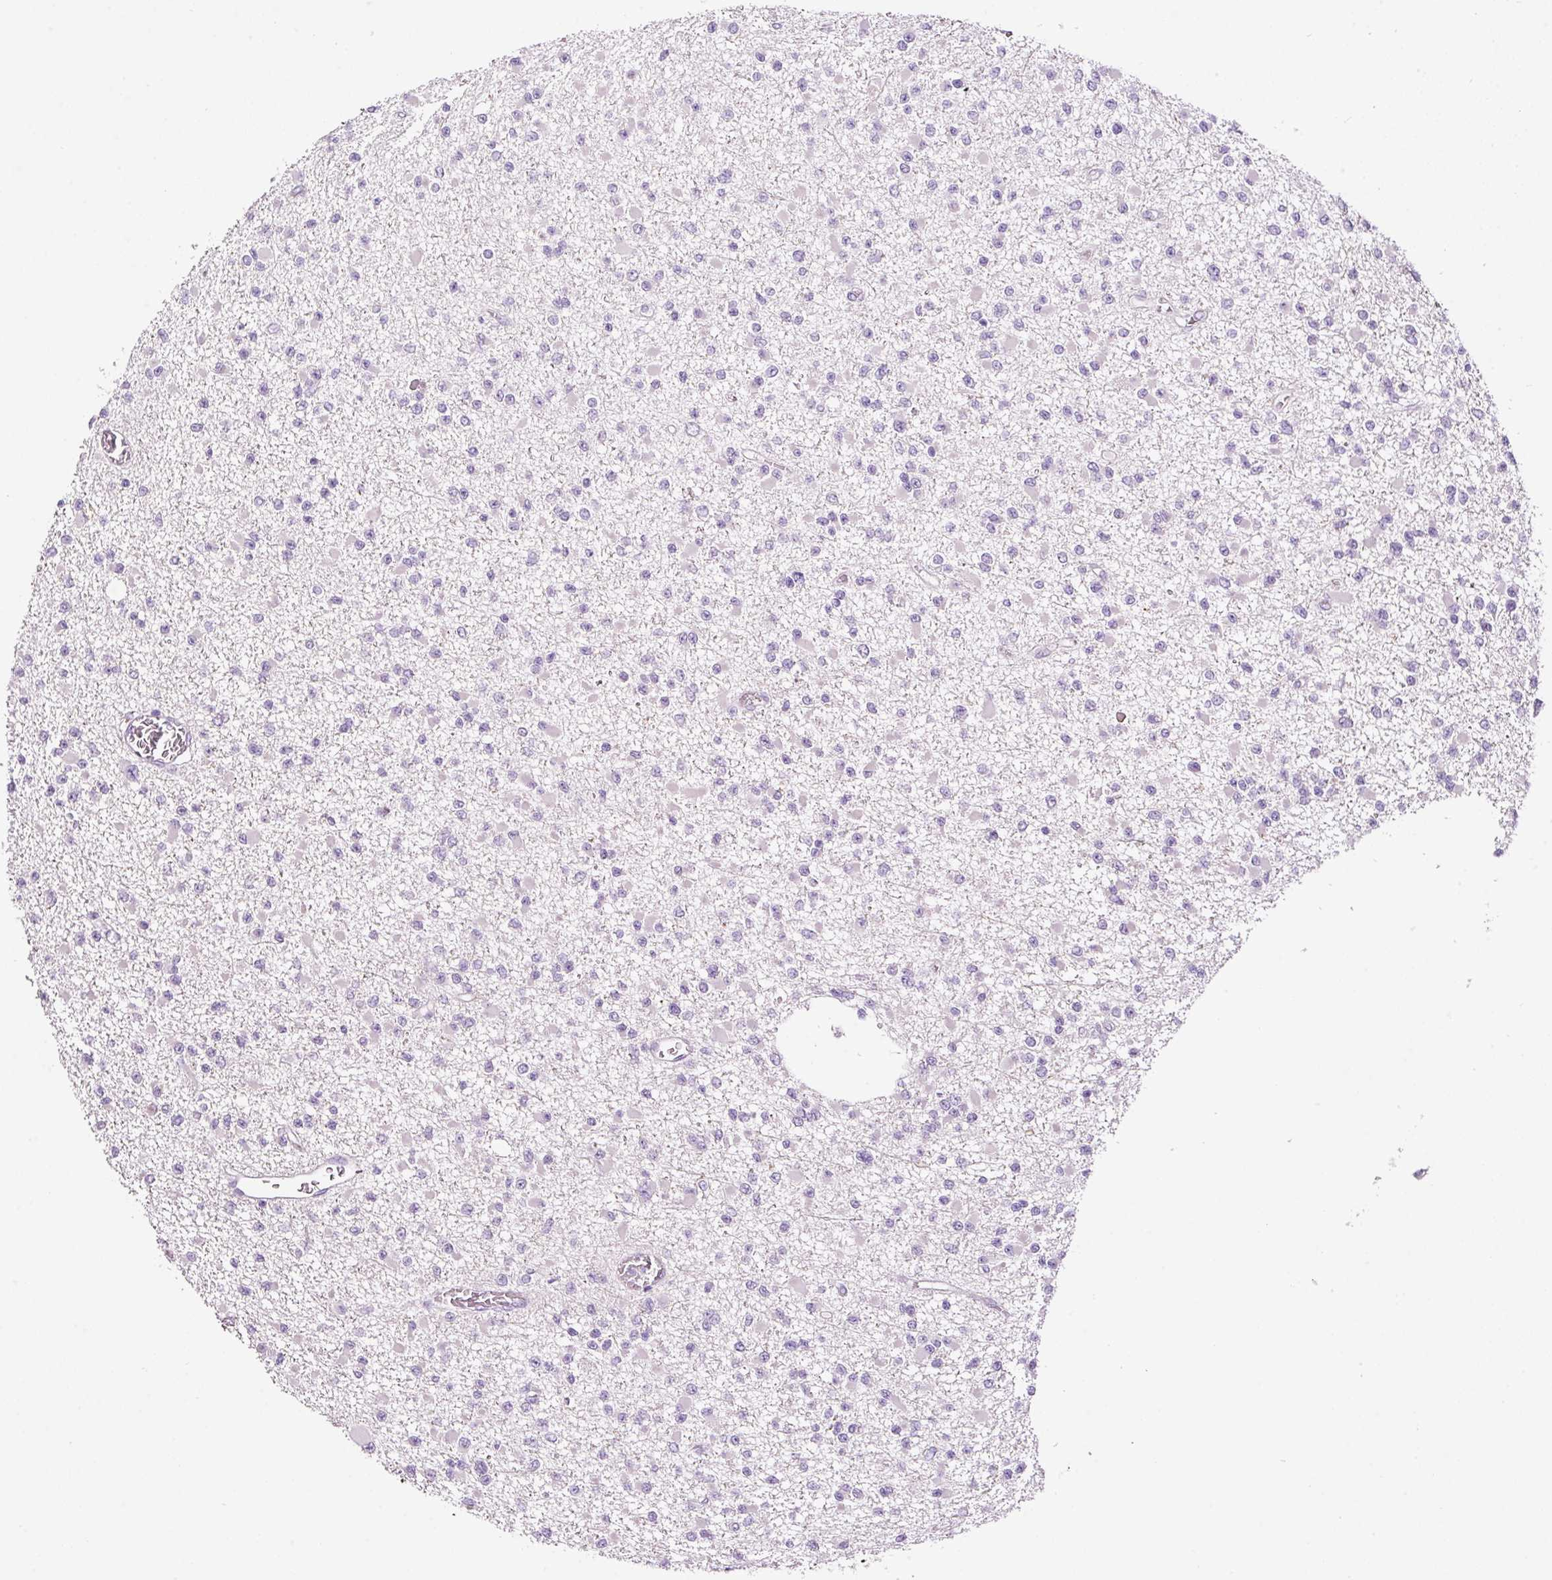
{"staining": {"intensity": "negative", "quantity": "none", "location": "none"}, "tissue": "glioma", "cell_type": "Tumor cells", "image_type": "cancer", "snomed": [{"axis": "morphology", "description": "Glioma, malignant, Low grade"}, {"axis": "topography", "description": "Brain"}], "caption": "A histopathology image of malignant low-grade glioma stained for a protein exhibits no brown staining in tumor cells.", "gene": "PAM", "patient": {"sex": "female", "age": 22}}